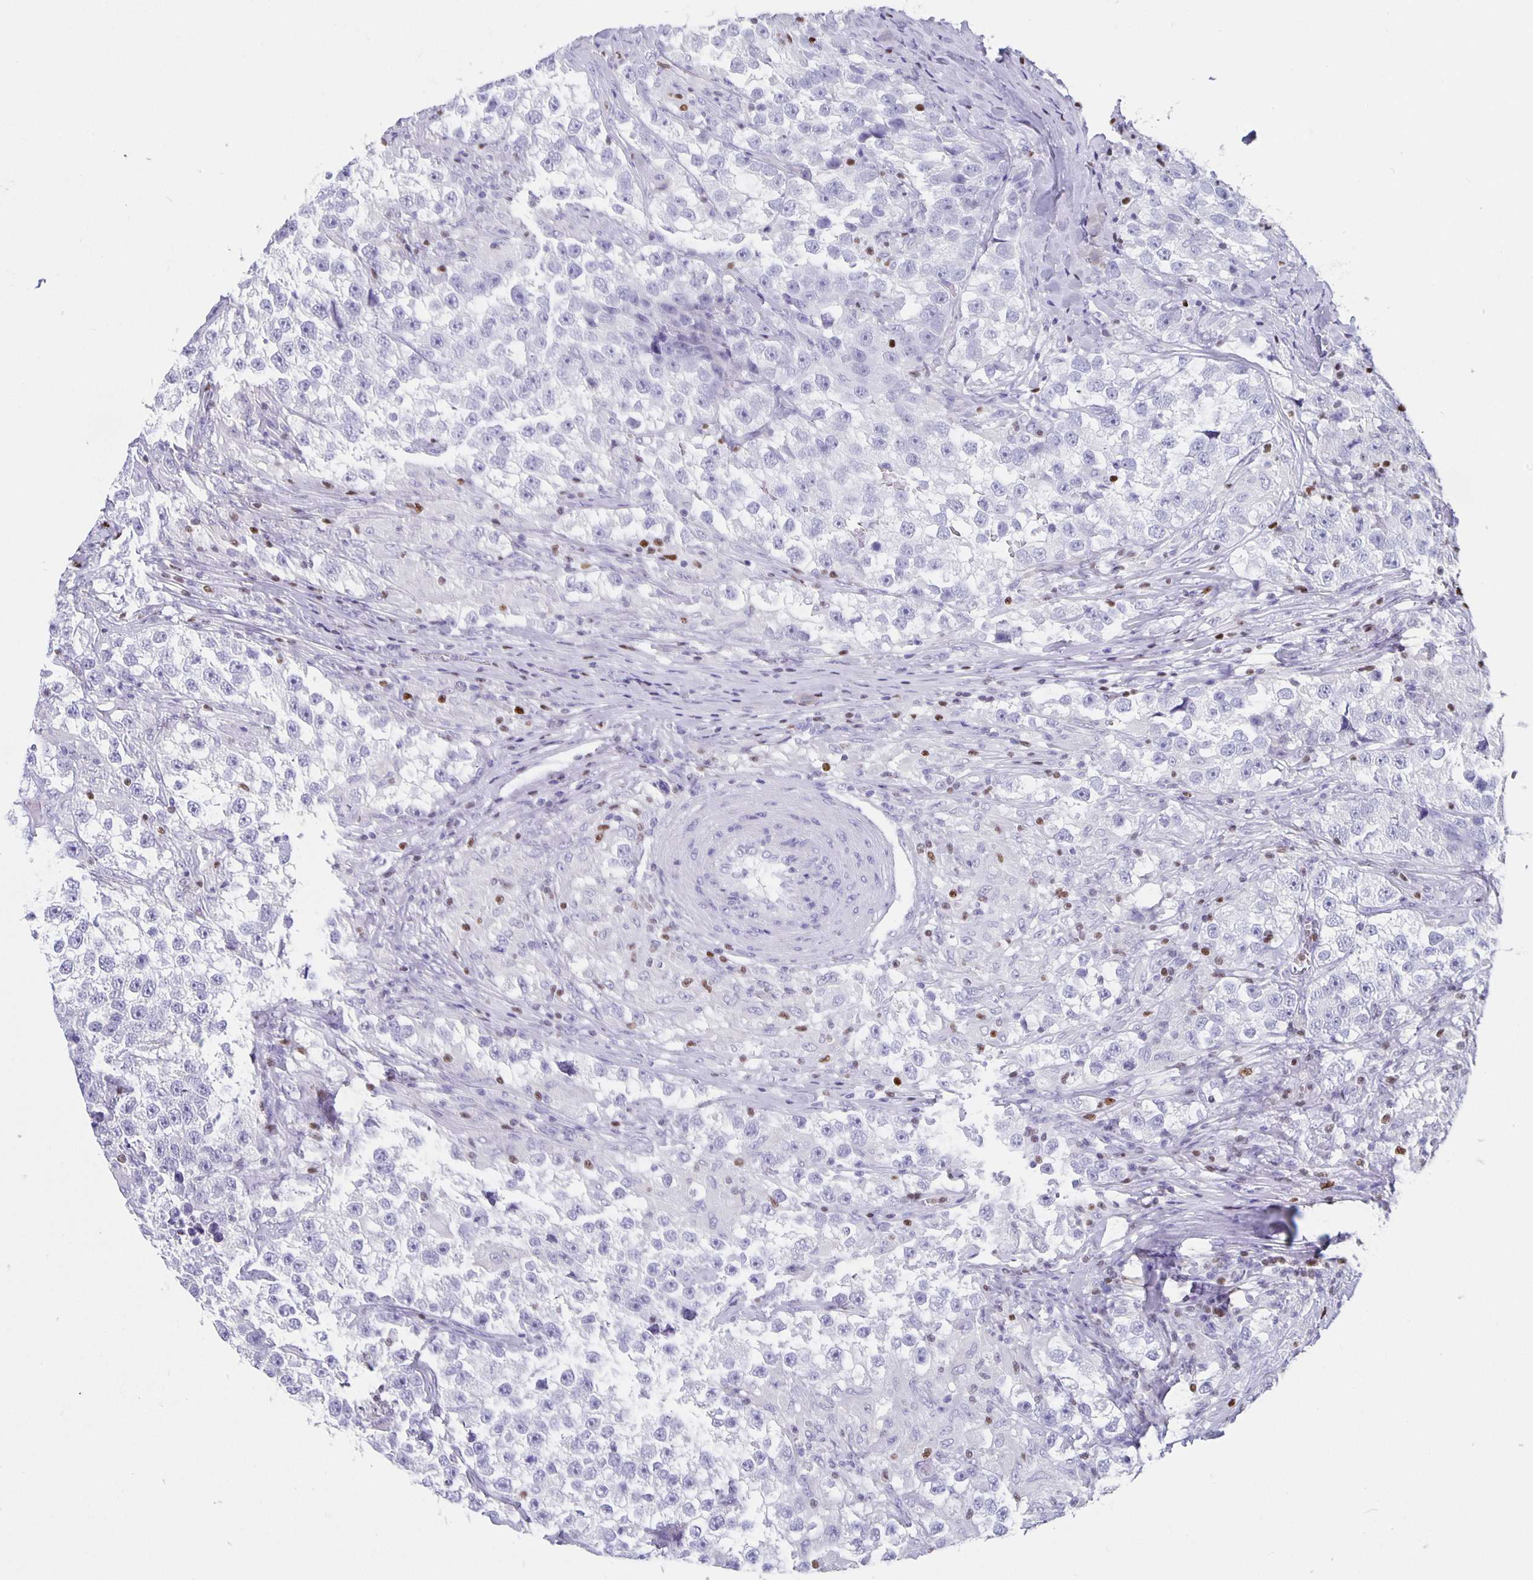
{"staining": {"intensity": "negative", "quantity": "none", "location": "none"}, "tissue": "testis cancer", "cell_type": "Tumor cells", "image_type": "cancer", "snomed": [{"axis": "morphology", "description": "Seminoma, NOS"}, {"axis": "topography", "description": "Testis"}], "caption": "DAB (3,3'-diaminobenzidine) immunohistochemical staining of testis cancer reveals no significant positivity in tumor cells.", "gene": "SATB2", "patient": {"sex": "male", "age": 46}}